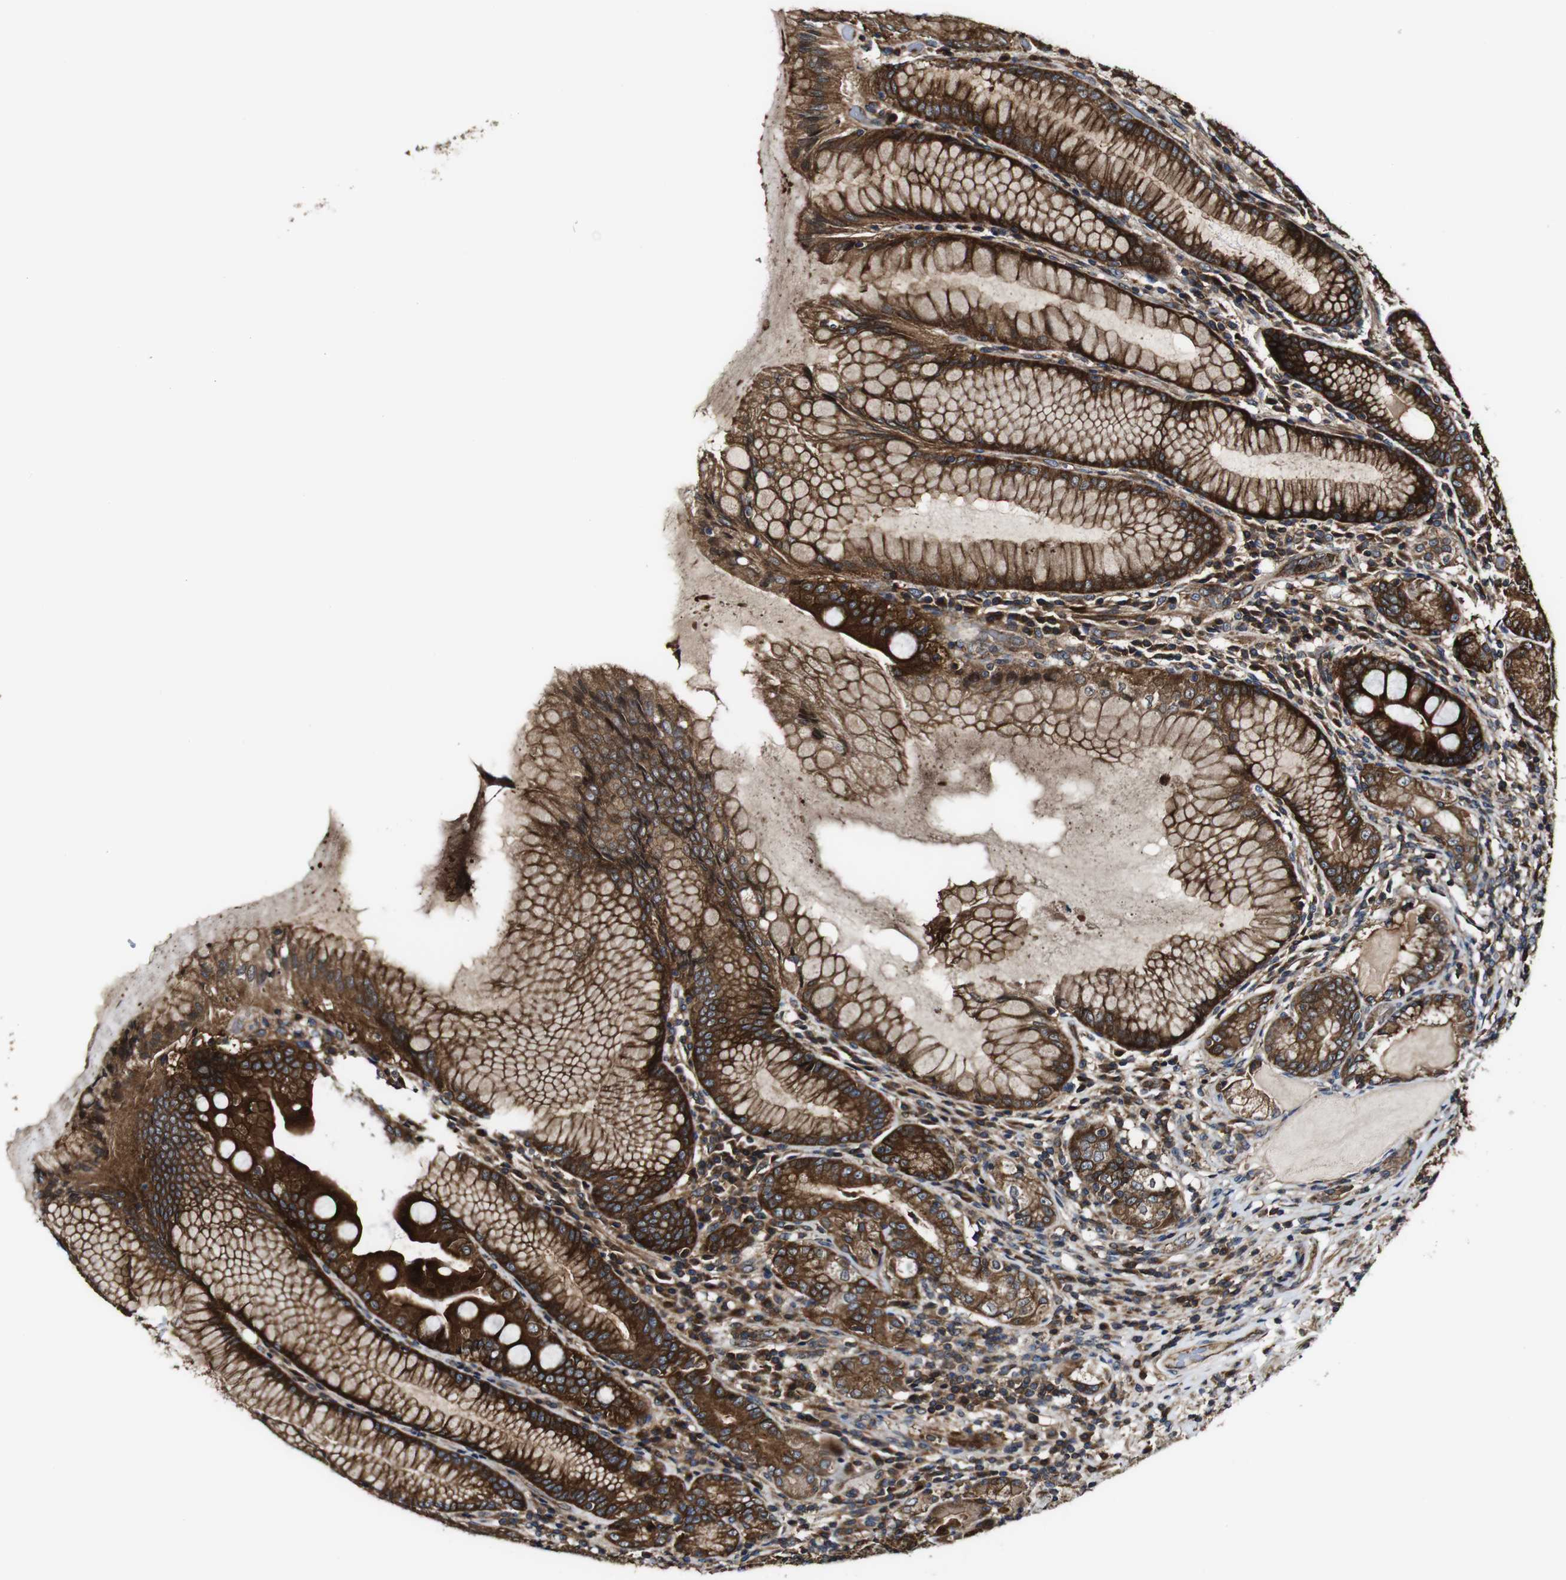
{"staining": {"intensity": "strong", "quantity": ">75%", "location": "cytoplasmic/membranous"}, "tissue": "stomach", "cell_type": "Glandular cells", "image_type": "normal", "snomed": [{"axis": "morphology", "description": "Normal tissue, NOS"}, {"axis": "topography", "description": "Stomach, lower"}], "caption": "Stomach stained with a protein marker displays strong staining in glandular cells.", "gene": "TNIK", "patient": {"sex": "female", "age": 76}}